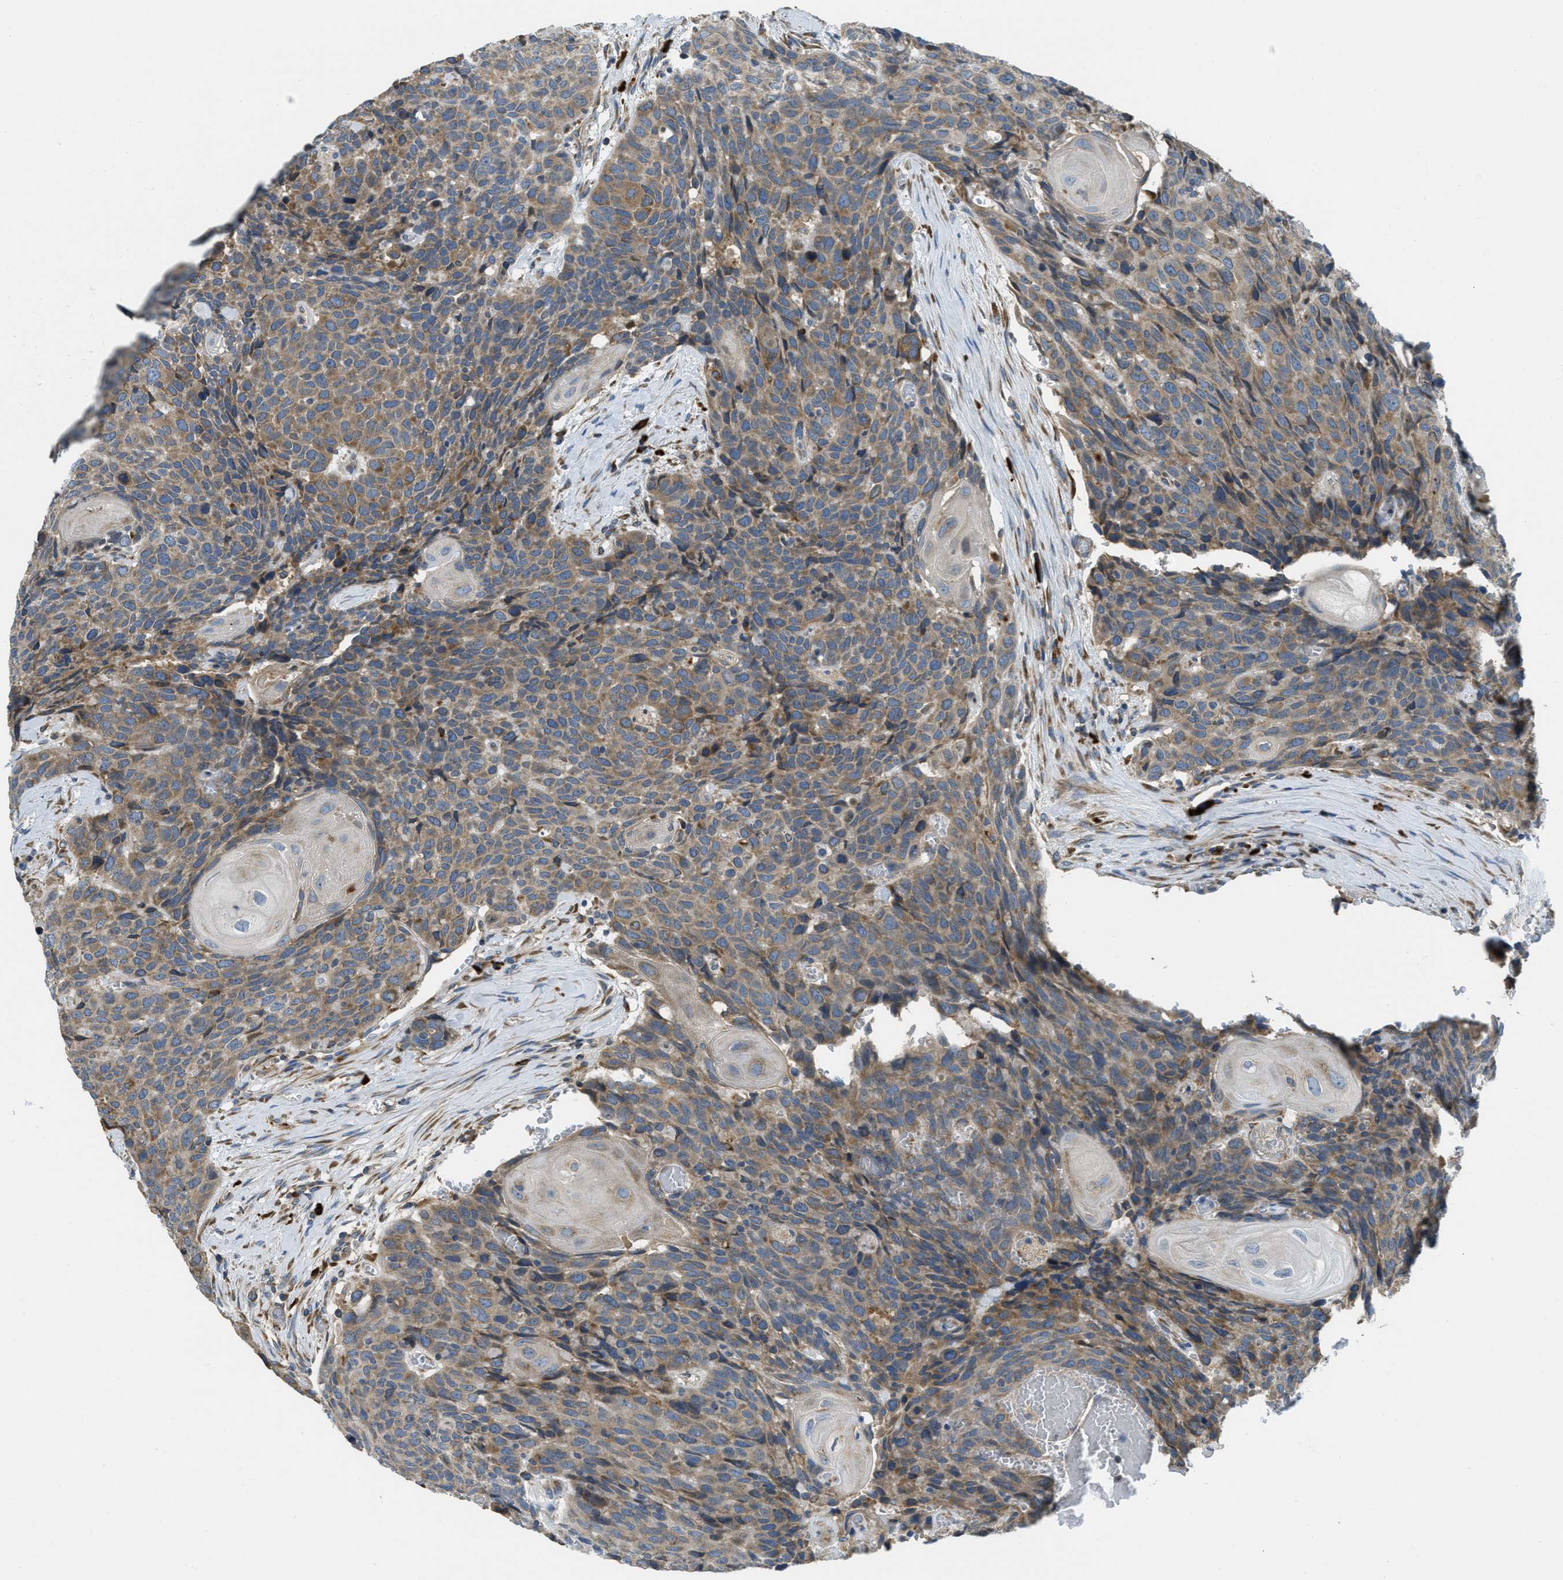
{"staining": {"intensity": "moderate", "quantity": ">75%", "location": "cytoplasmic/membranous"}, "tissue": "head and neck cancer", "cell_type": "Tumor cells", "image_type": "cancer", "snomed": [{"axis": "morphology", "description": "Squamous cell carcinoma, NOS"}, {"axis": "topography", "description": "Head-Neck"}], "caption": "Immunohistochemical staining of squamous cell carcinoma (head and neck) exhibits medium levels of moderate cytoplasmic/membranous protein staining in about >75% of tumor cells.", "gene": "SSR1", "patient": {"sex": "male", "age": 66}}